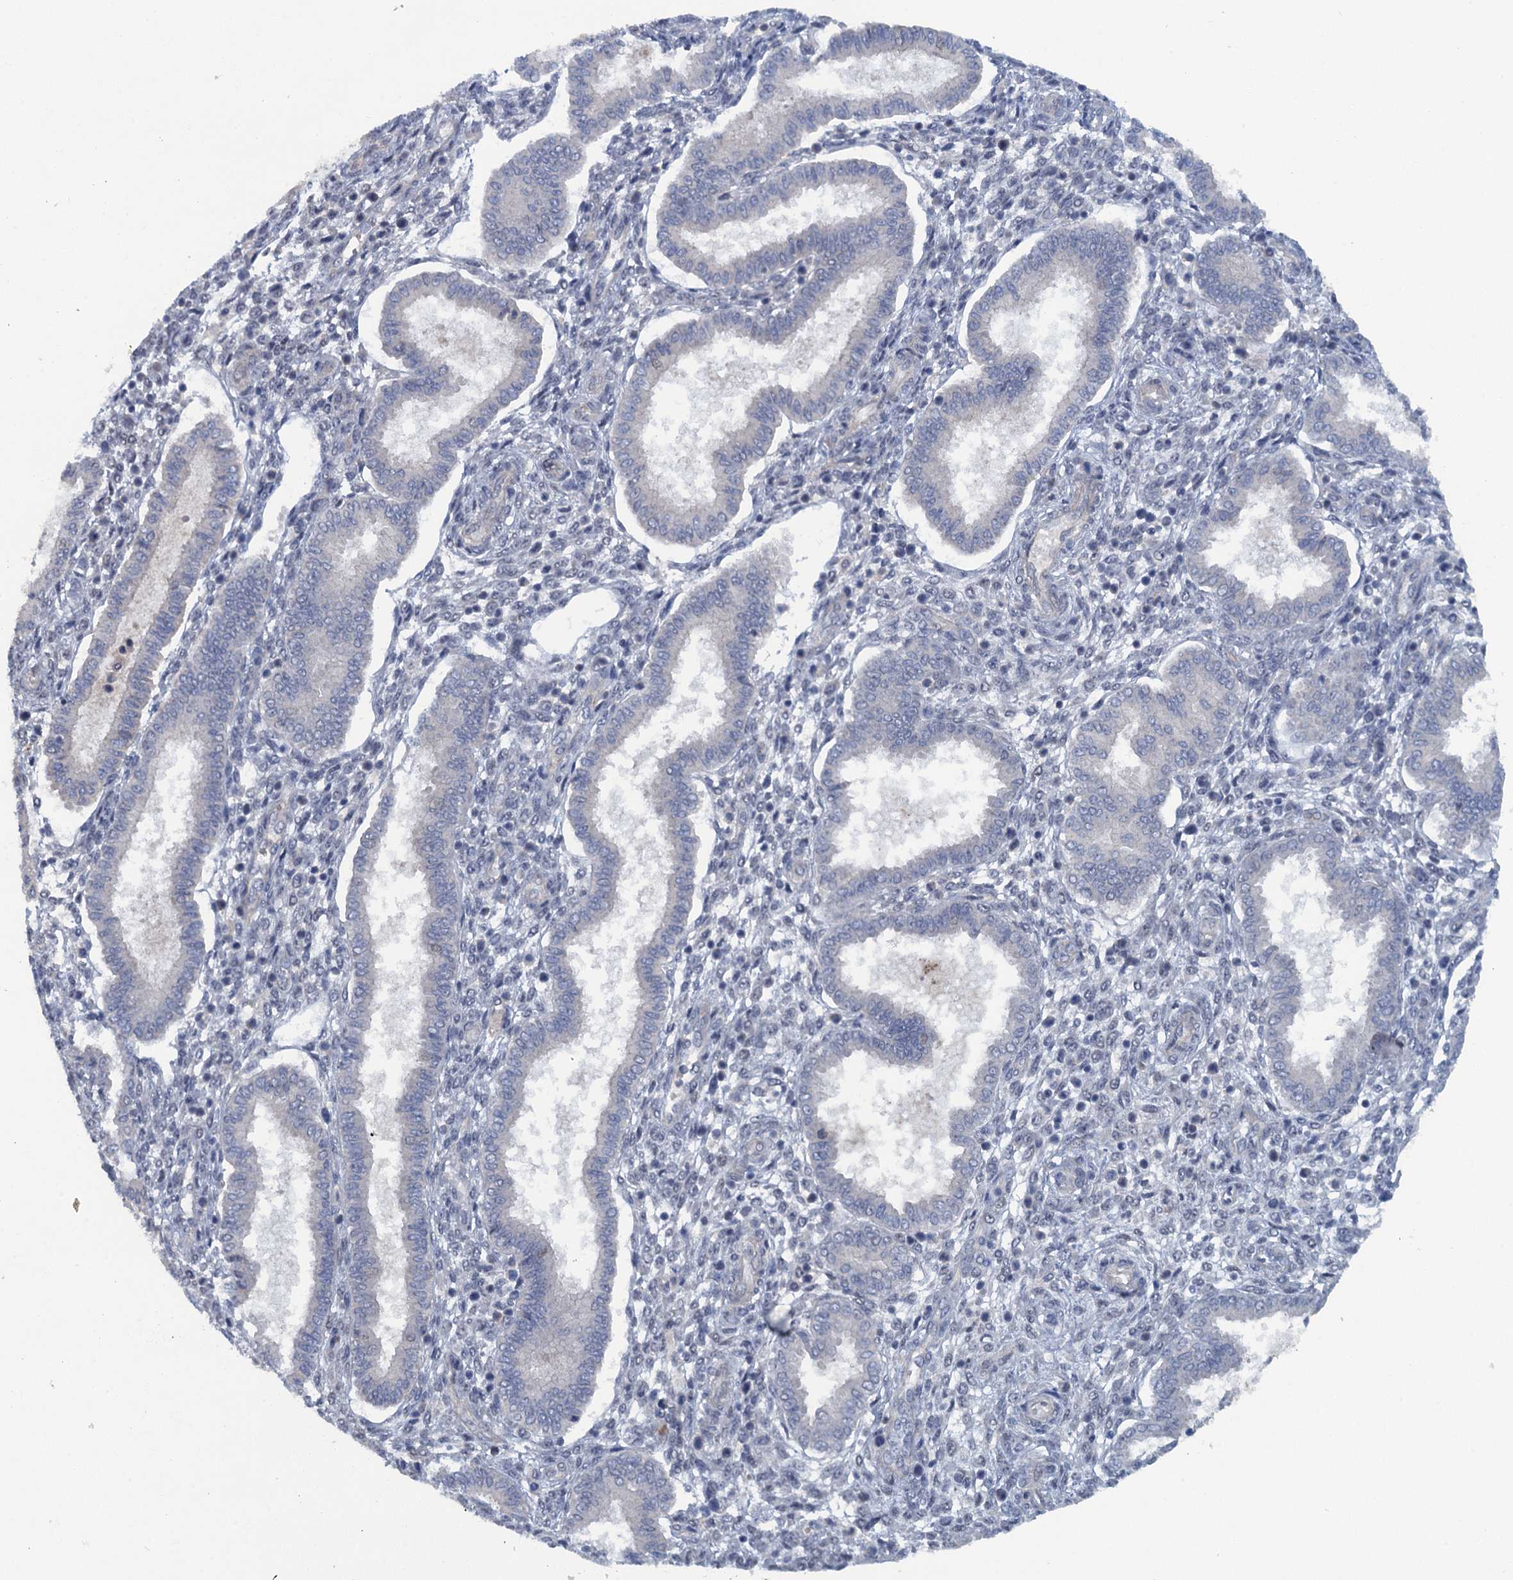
{"staining": {"intensity": "negative", "quantity": "none", "location": "none"}, "tissue": "endometrium", "cell_type": "Cells in endometrial stroma", "image_type": "normal", "snomed": [{"axis": "morphology", "description": "Normal tissue, NOS"}, {"axis": "topography", "description": "Endometrium"}], "caption": "Cells in endometrial stroma show no significant expression in unremarkable endometrium. (Immunohistochemistry (ihc), brightfield microscopy, high magnification).", "gene": "MYO16", "patient": {"sex": "female", "age": 24}}